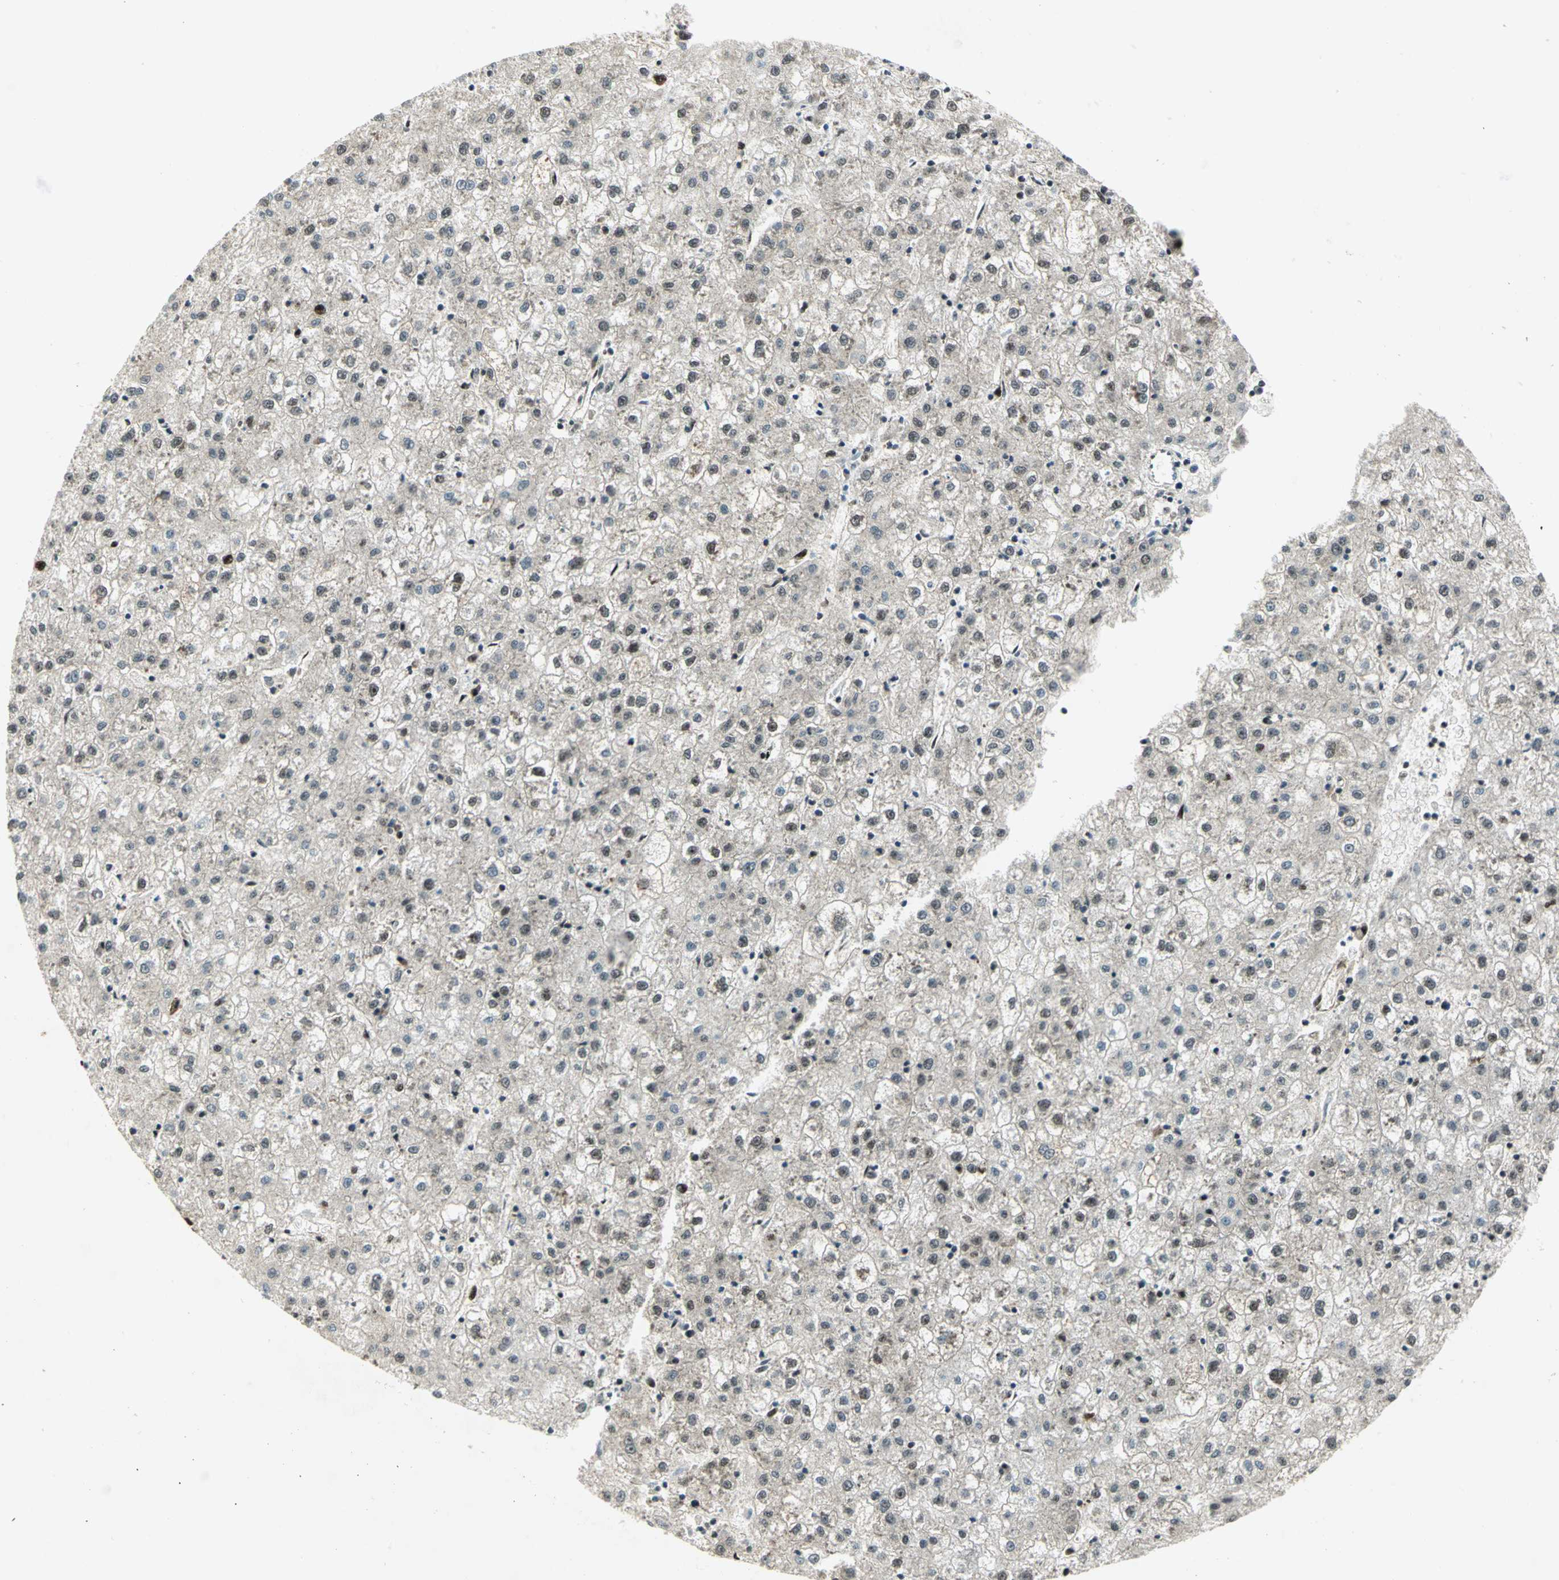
{"staining": {"intensity": "moderate", "quantity": "25%-75%", "location": "cytoplasmic/membranous,nuclear"}, "tissue": "liver cancer", "cell_type": "Tumor cells", "image_type": "cancer", "snomed": [{"axis": "morphology", "description": "Carcinoma, Hepatocellular, NOS"}, {"axis": "topography", "description": "Liver"}], "caption": "Hepatocellular carcinoma (liver) stained for a protein demonstrates moderate cytoplasmic/membranous and nuclear positivity in tumor cells.", "gene": "COPS5", "patient": {"sex": "male", "age": 72}}